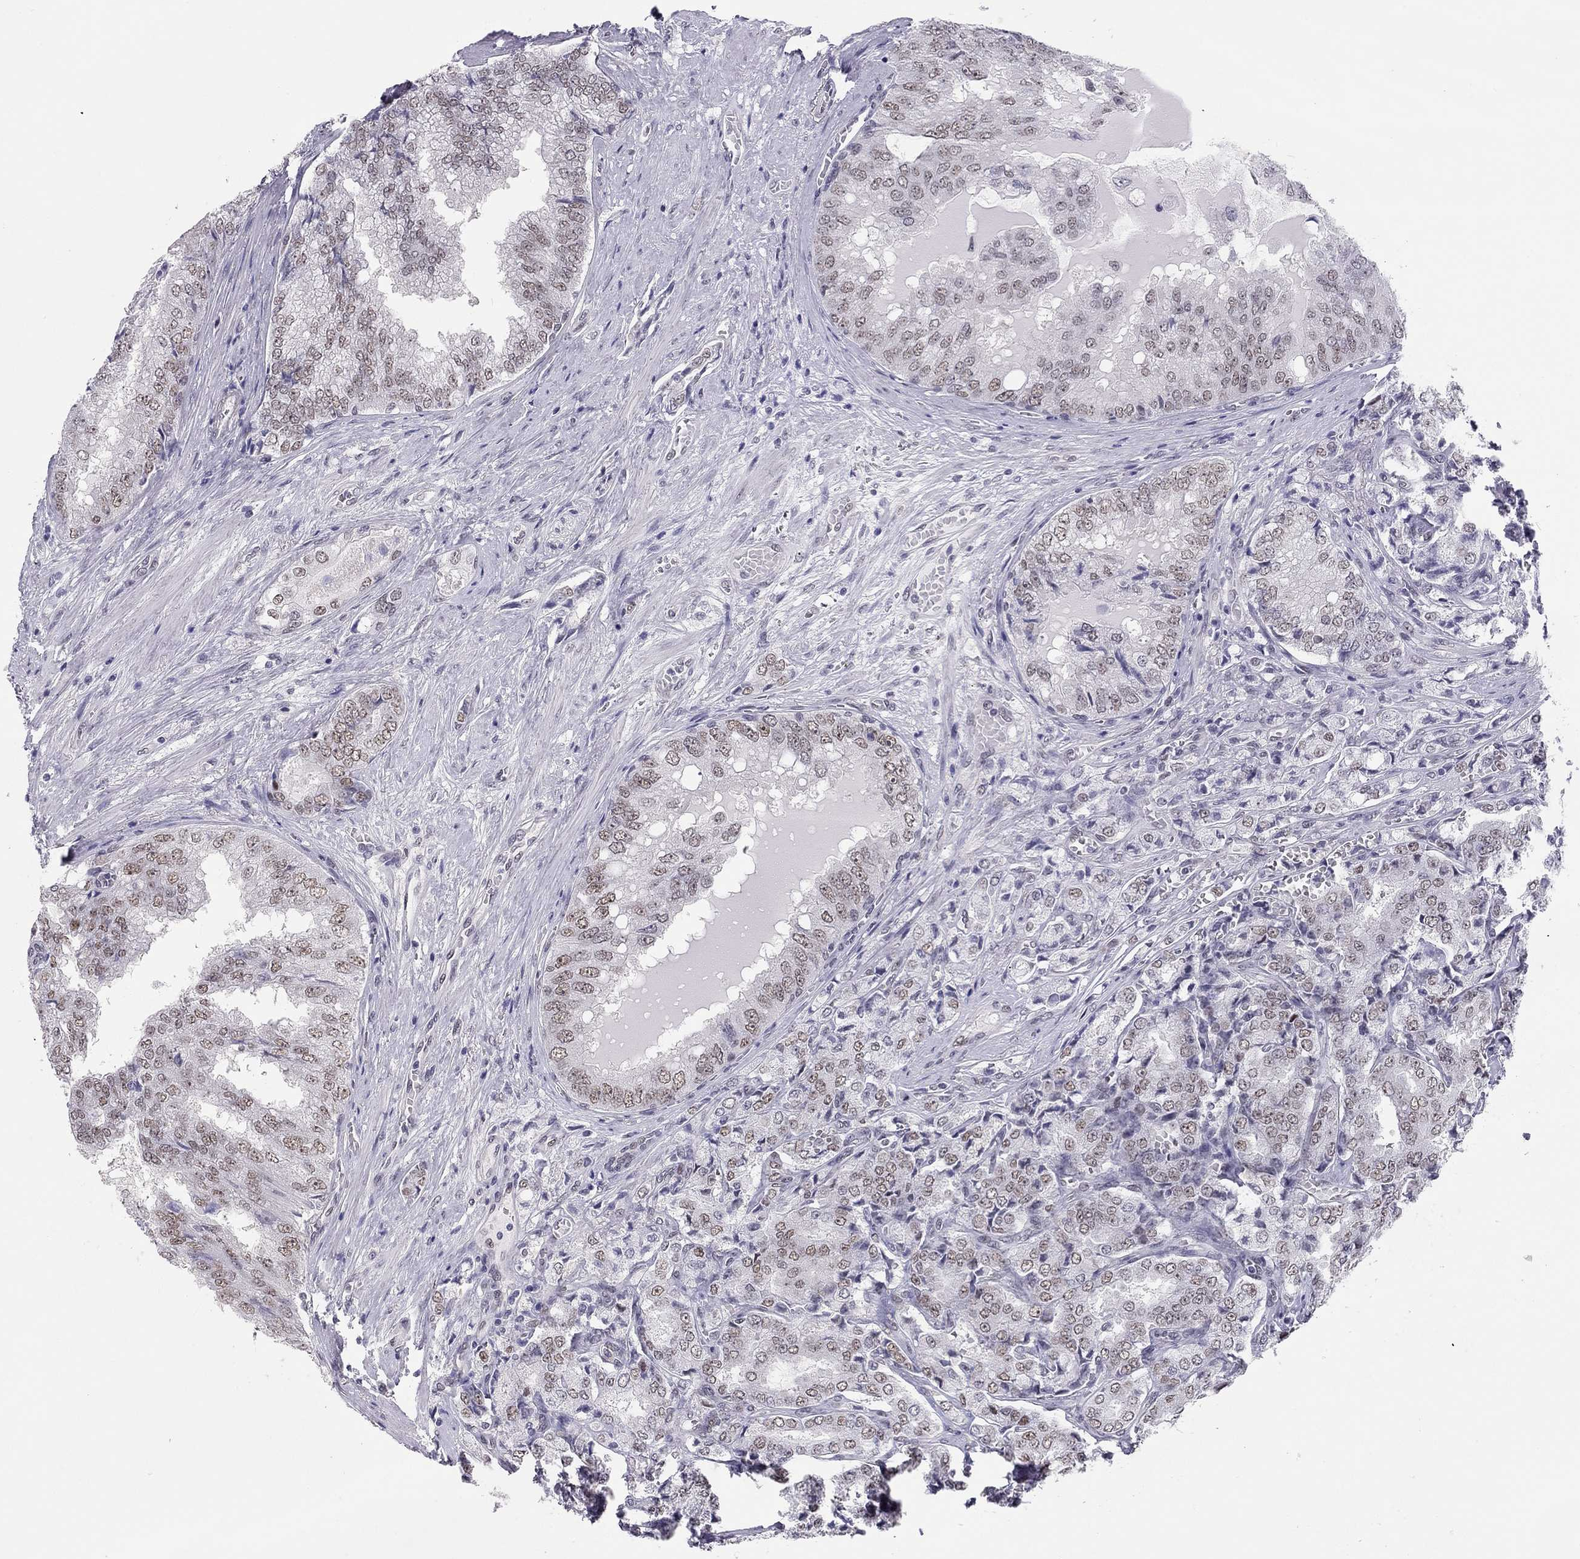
{"staining": {"intensity": "moderate", "quantity": "25%-75%", "location": "nuclear"}, "tissue": "prostate cancer", "cell_type": "Tumor cells", "image_type": "cancer", "snomed": [{"axis": "morphology", "description": "Adenocarcinoma, NOS"}, {"axis": "topography", "description": "Prostate"}], "caption": "A high-resolution photomicrograph shows immunohistochemistry (IHC) staining of prostate cancer (adenocarcinoma), which displays moderate nuclear expression in about 25%-75% of tumor cells.", "gene": "DOT1L", "patient": {"sex": "male", "age": 65}}